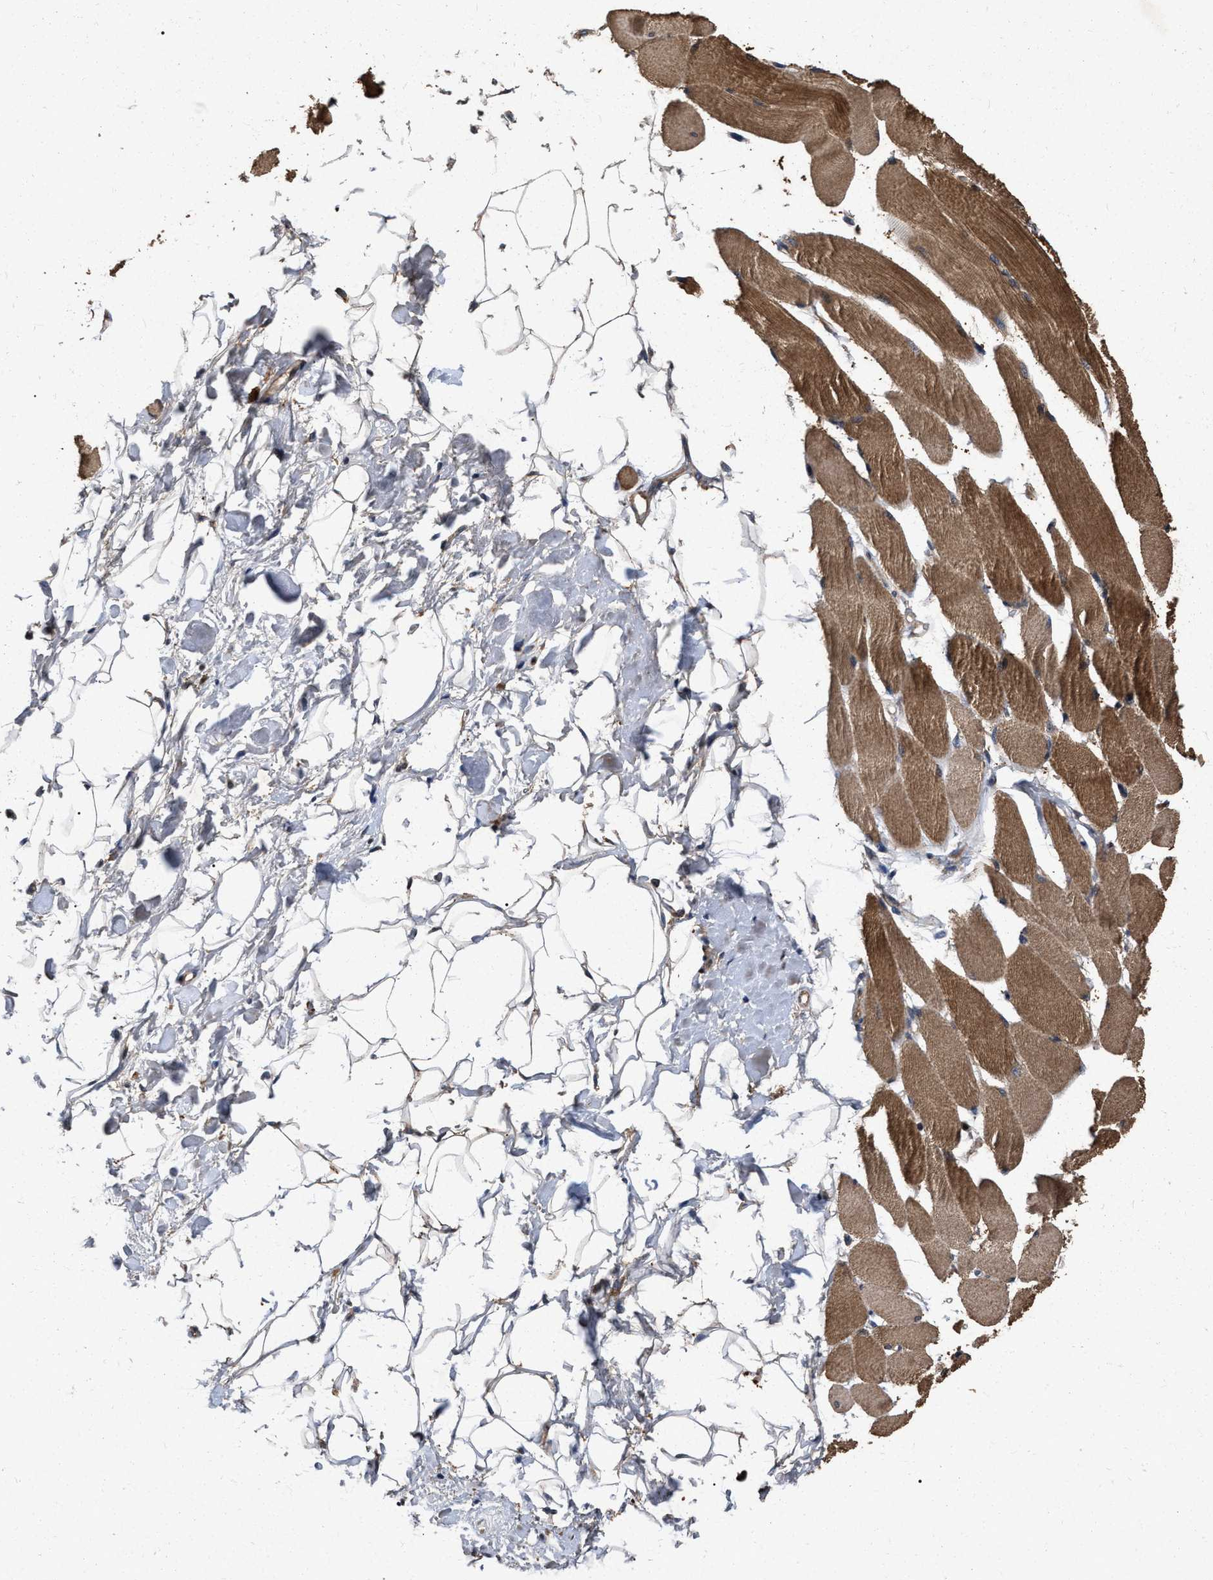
{"staining": {"intensity": "moderate", "quantity": ">75%", "location": "cytoplasmic/membranous"}, "tissue": "skeletal muscle", "cell_type": "Myocytes", "image_type": "normal", "snomed": [{"axis": "morphology", "description": "Normal tissue, NOS"}, {"axis": "topography", "description": "Skeletal muscle"}, {"axis": "topography", "description": "Peripheral nerve tissue"}], "caption": "This micrograph demonstrates immunohistochemistry (IHC) staining of normal skeletal muscle, with medium moderate cytoplasmic/membranous positivity in about >75% of myocytes.", "gene": "CDKN2C", "patient": {"sex": "female", "age": 84}}